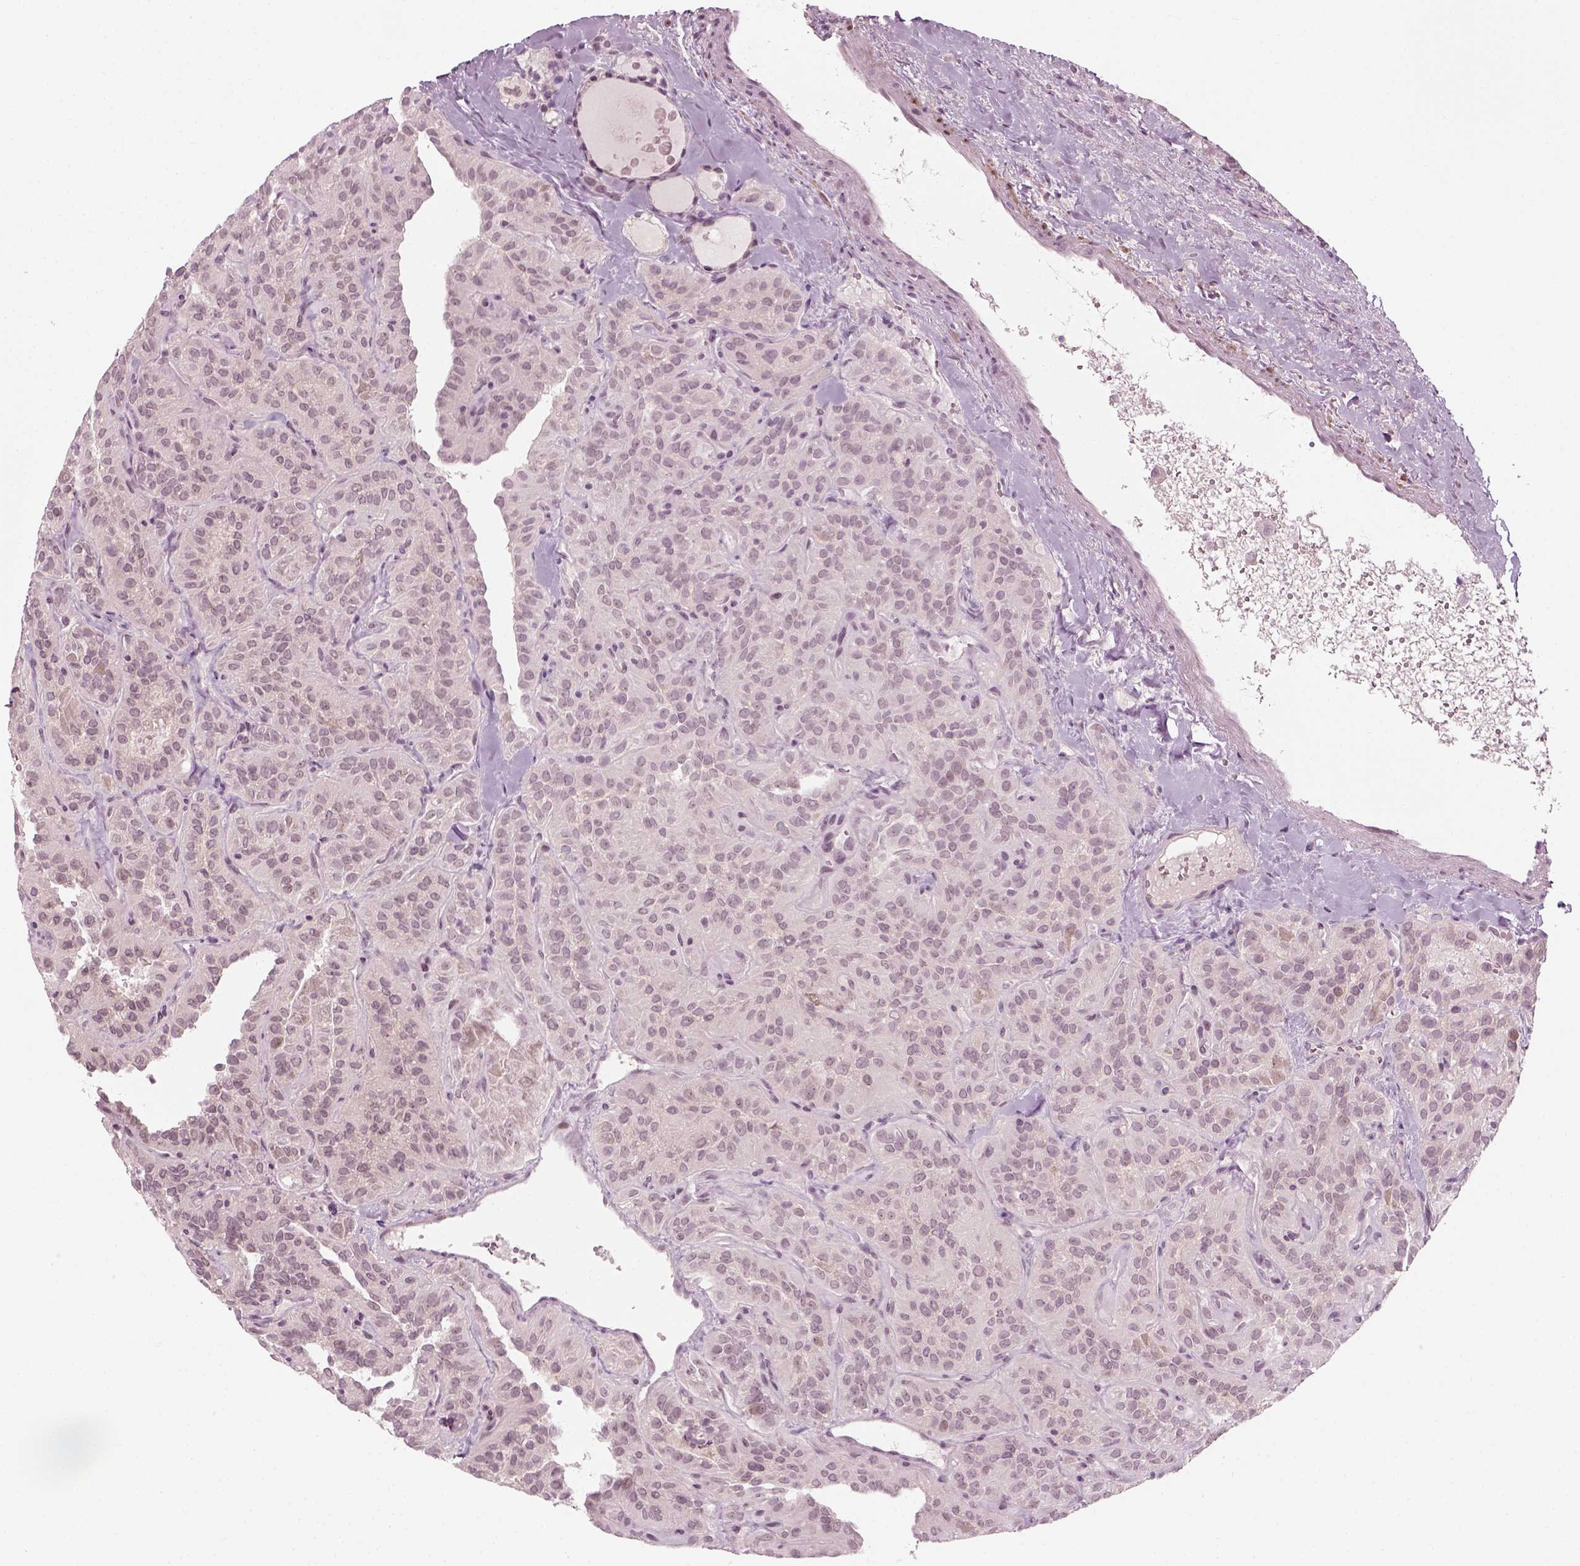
{"staining": {"intensity": "negative", "quantity": "none", "location": "none"}, "tissue": "thyroid cancer", "cell_type": "Tumor cells", "image_type": "cancer", "snomed": [{"axis": "morphology", "description": "Papillary adenocarcinoma, NOS"}, {"axis": "topography", "description": "Thyroid gland"}], "caption": "Image shows no significant protein expression in tumor cells of papillary adenocarcinoma (thyroid).", "gene": "MLIP", "patient": {"sex": "female", "age": 45}}